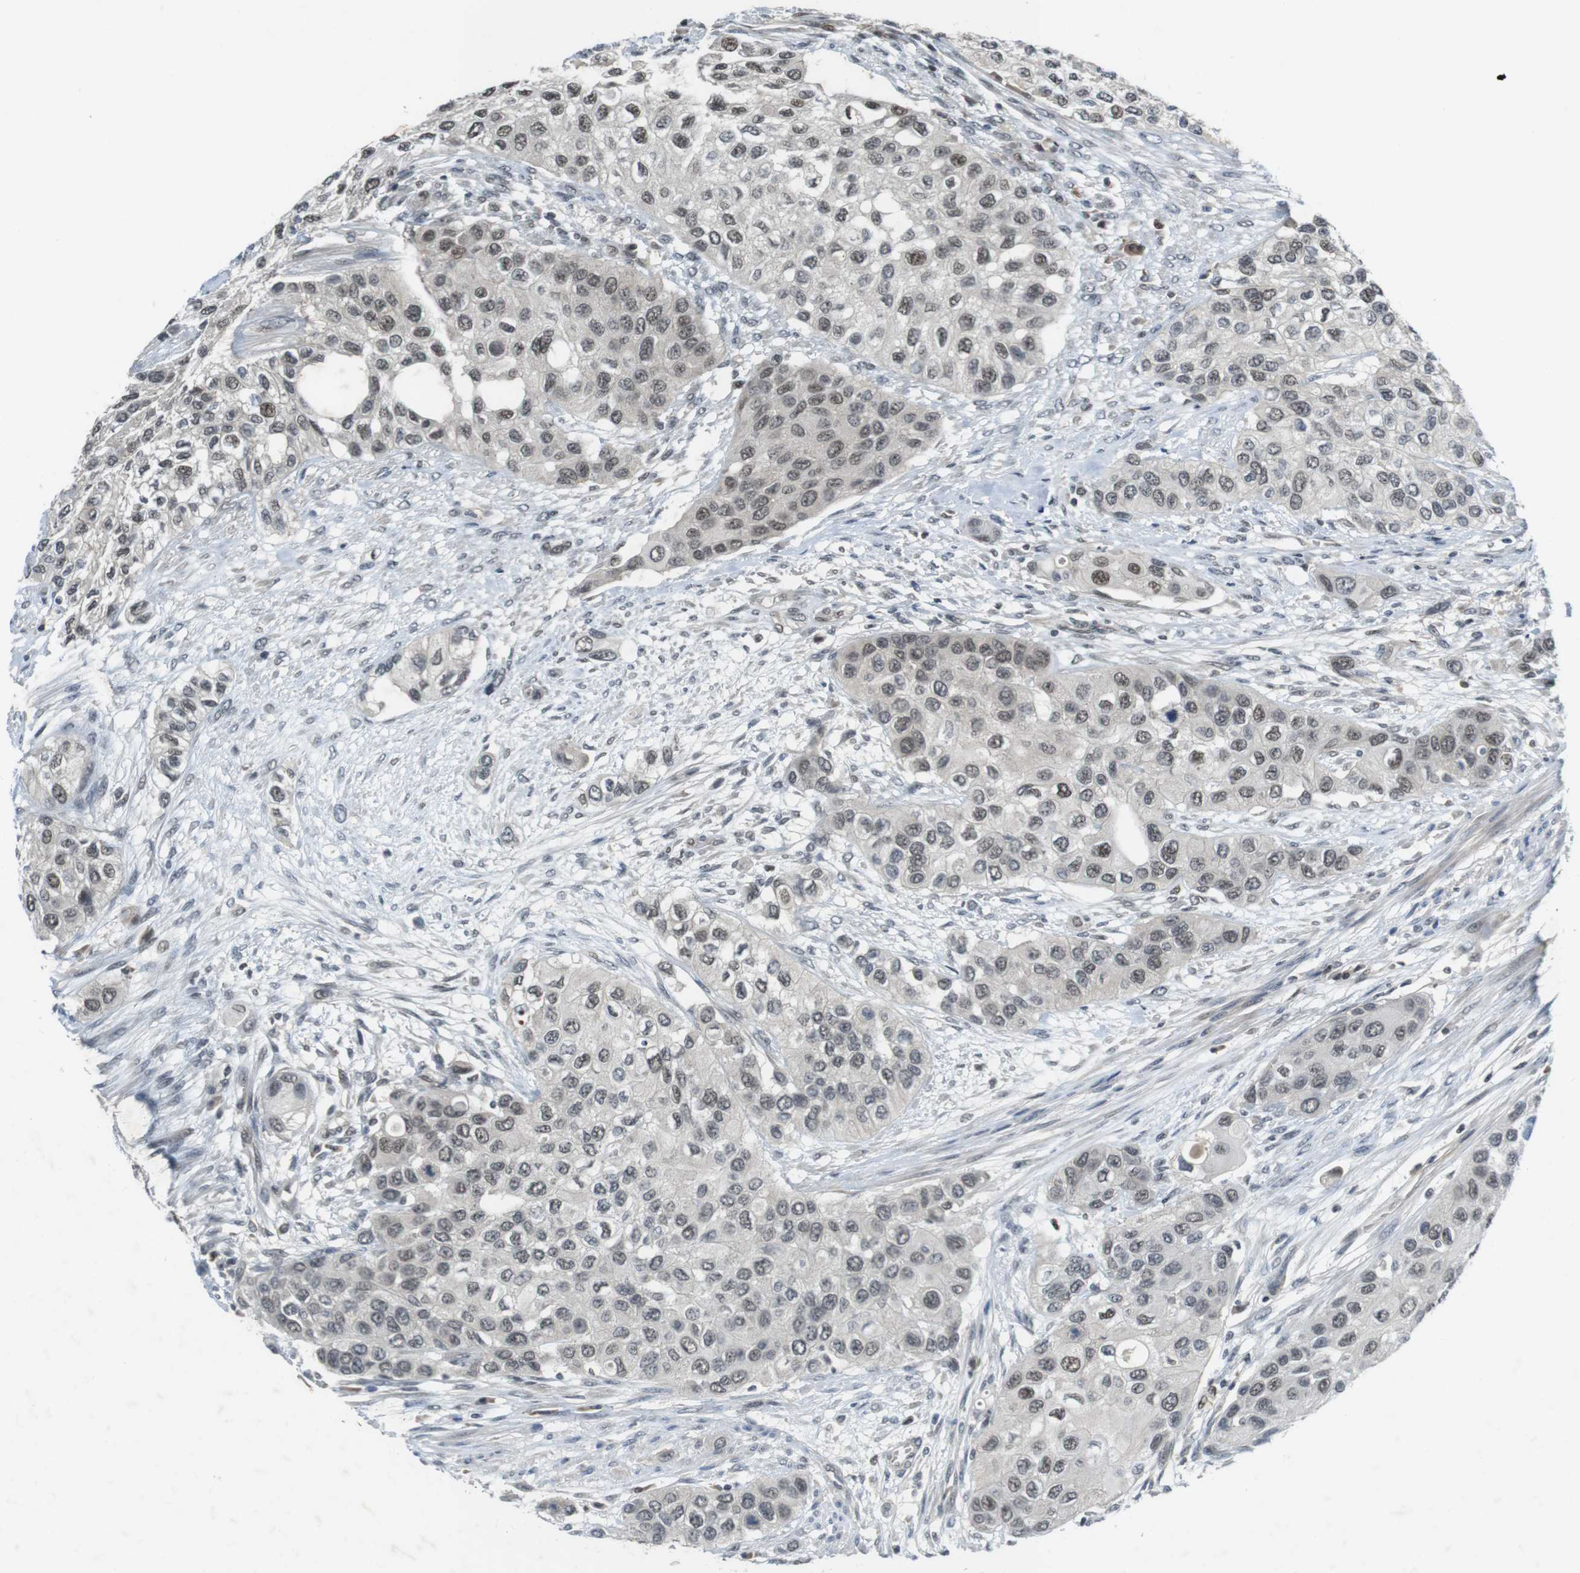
{"staining": {"intensity": "weak", "quantity": "25%-75%", "location": "nuclear"}, "tissue": "urothelial cancer", "cell_type": "Tumor cells", "image_type": "cancer", "snomed": [{"axis": "morphology", "description": "Urothelial carcinoma, High grade"}, {"axis": "topography", "description": "Urinary bladder"}], "caption": "Immunohistochemical staining of human high-grade urothelial carcinoma reveals low levels of weak nuclear staining in about 25%-75% of tumor cells.", "gene": "MAPKAPK5", "patient": {"sex": "female", "age": 56}}